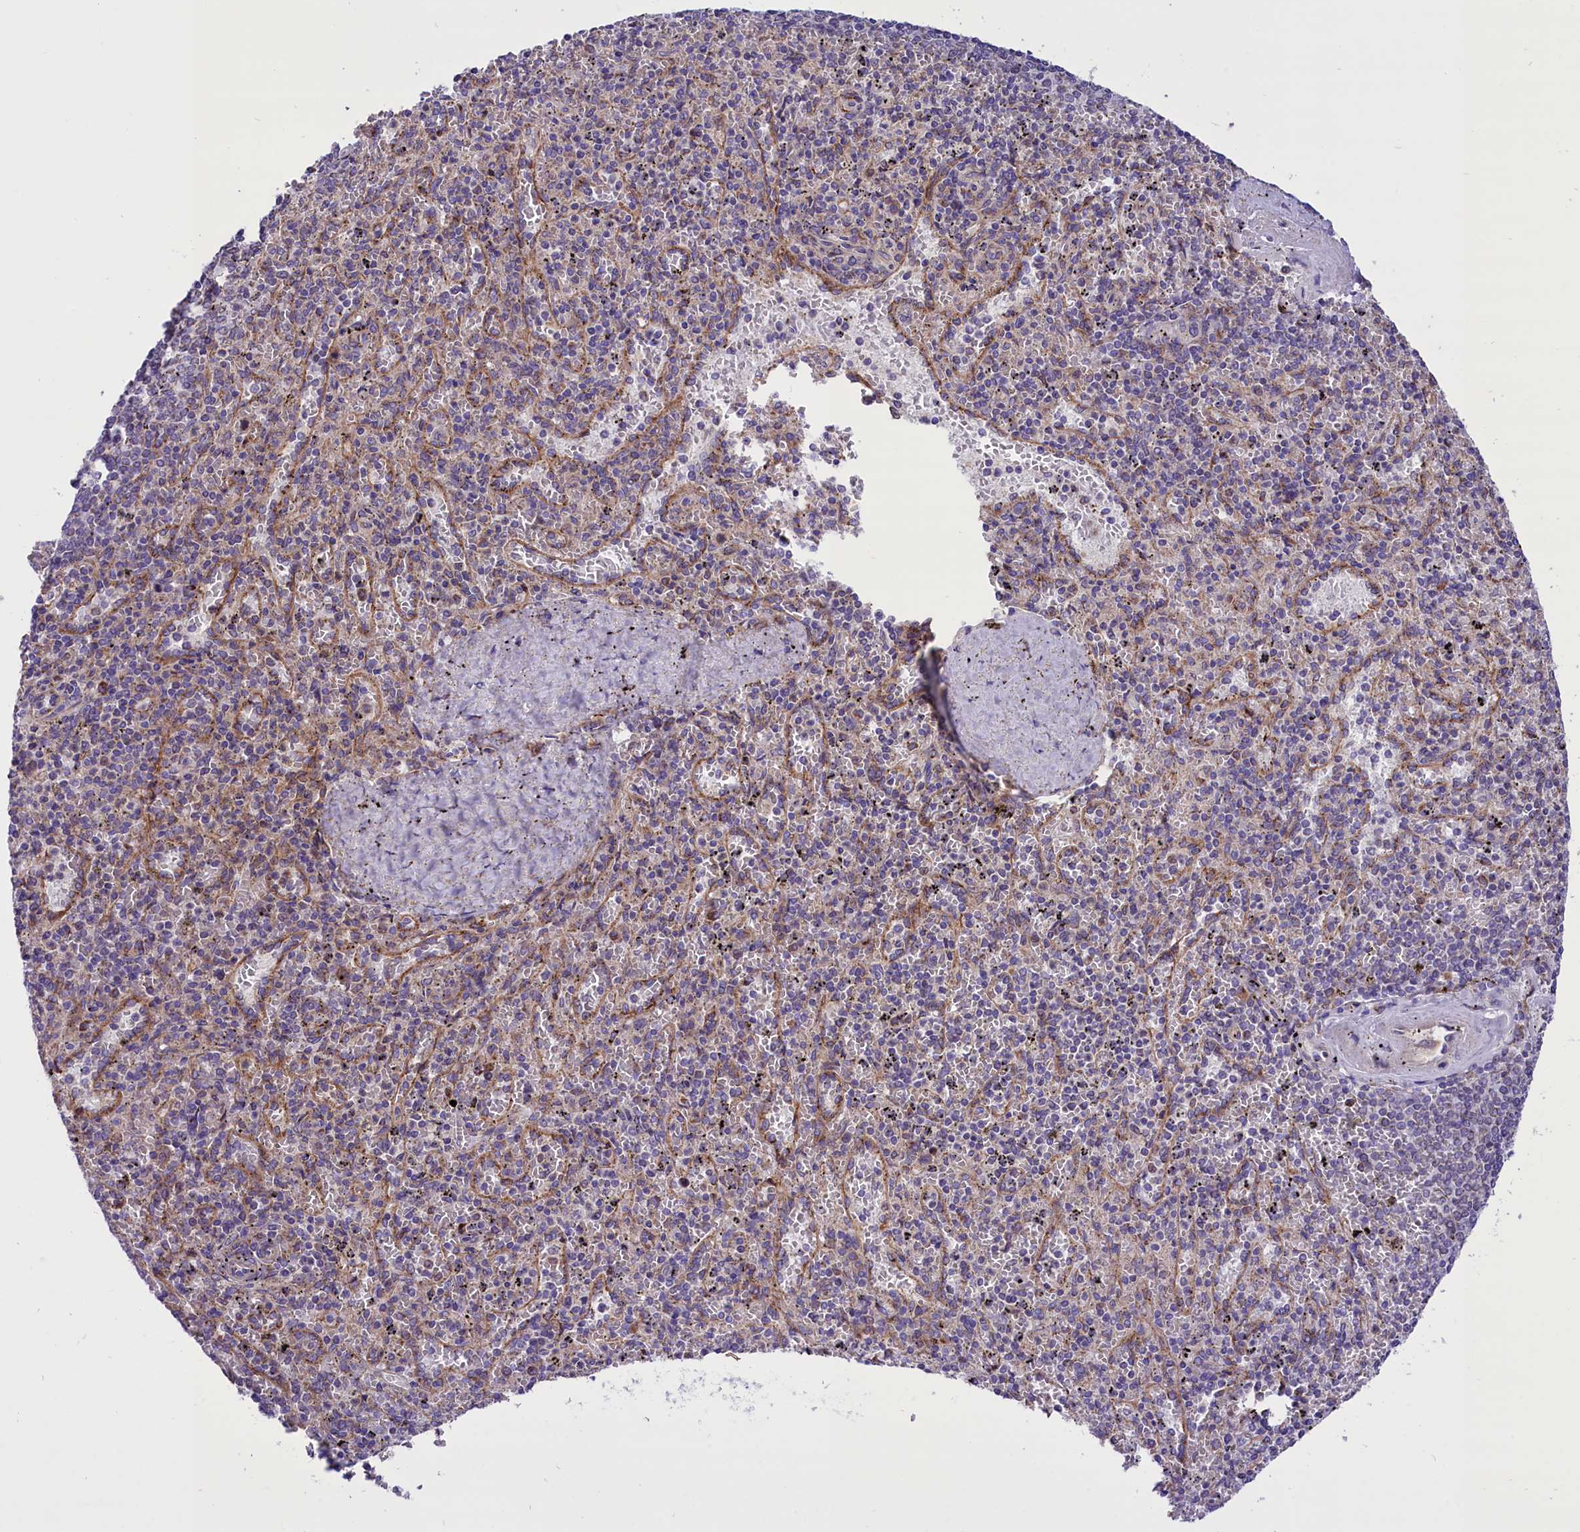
{"staining": {"intensity": "negative", "quantity": "none", "location": "none"}, "tissue": "spleen", "cell_type": "Cells in red pulp", "image_type": "normal", "snomed": [{"axis": "morphology", "description": "Normal tissue, NOS"}, {"axis": "topography", "description": "Spleen"}], "caption": "This is an IHC photomicrograph of normal human spleen. There is no expression in cells in red pulp.", "gene": "PTPRU", "patient": {"sex": "male", "age": 82}}